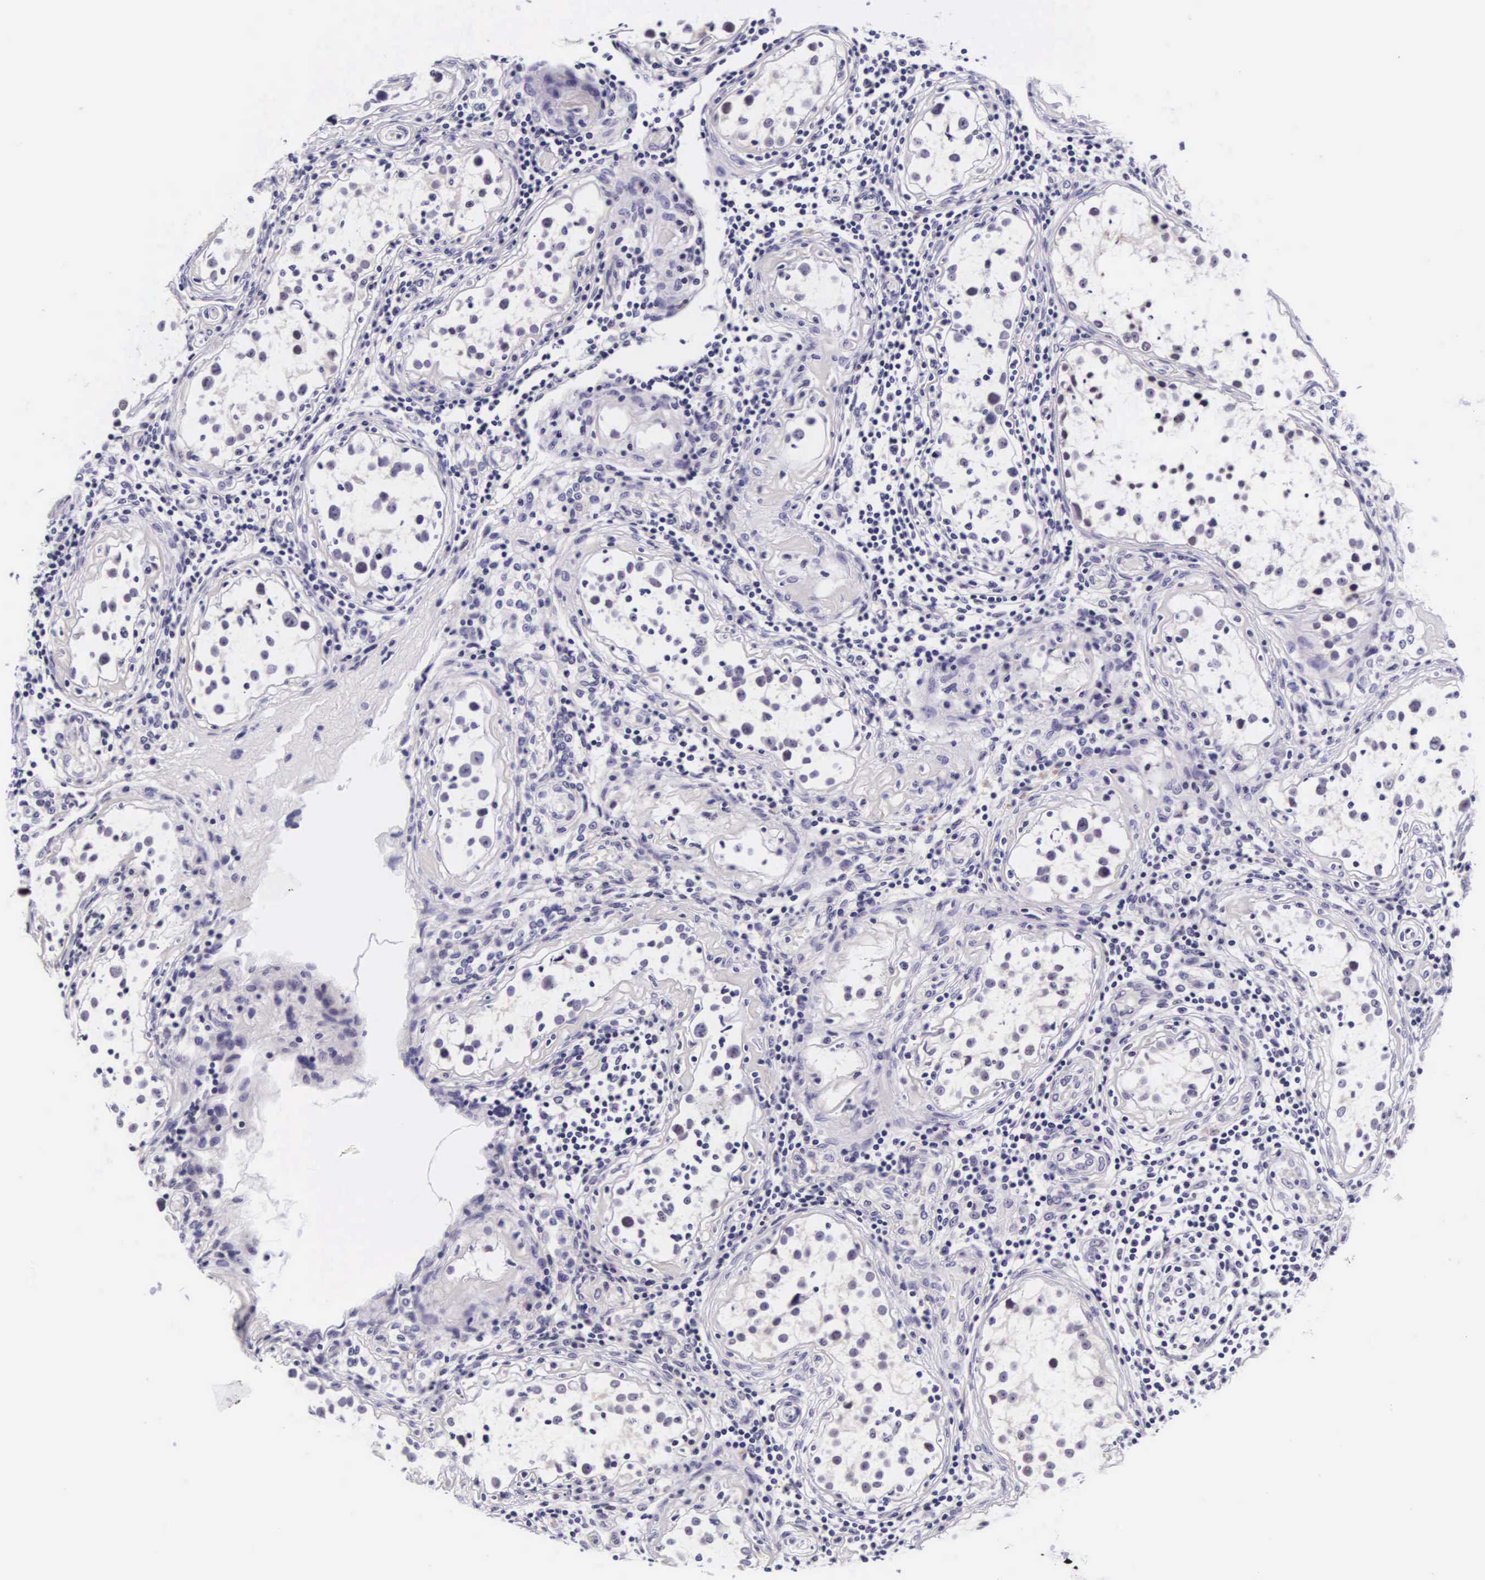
{"staining": {"intensity": "negative", "quantity": "none", "location": "none"}, "tissue": "testis", "cell_type": "Cells in seminiferous ducts", "image_type": "normal", "snomed": [{"axis": "morphology", "description": "Normal tissue, NOS"}, {"axis": "topography", "description": "Testis"}], "caption": "Testis was stained to show a protein in brown. There is no significant expression in cells in seminiferous ducts. The staining is performed using DAB brown chromogen with nuclei counter-stained in using hematoxylin.", "gene": "PHETA2", "patient": {"sex": "male", "age": 24}}